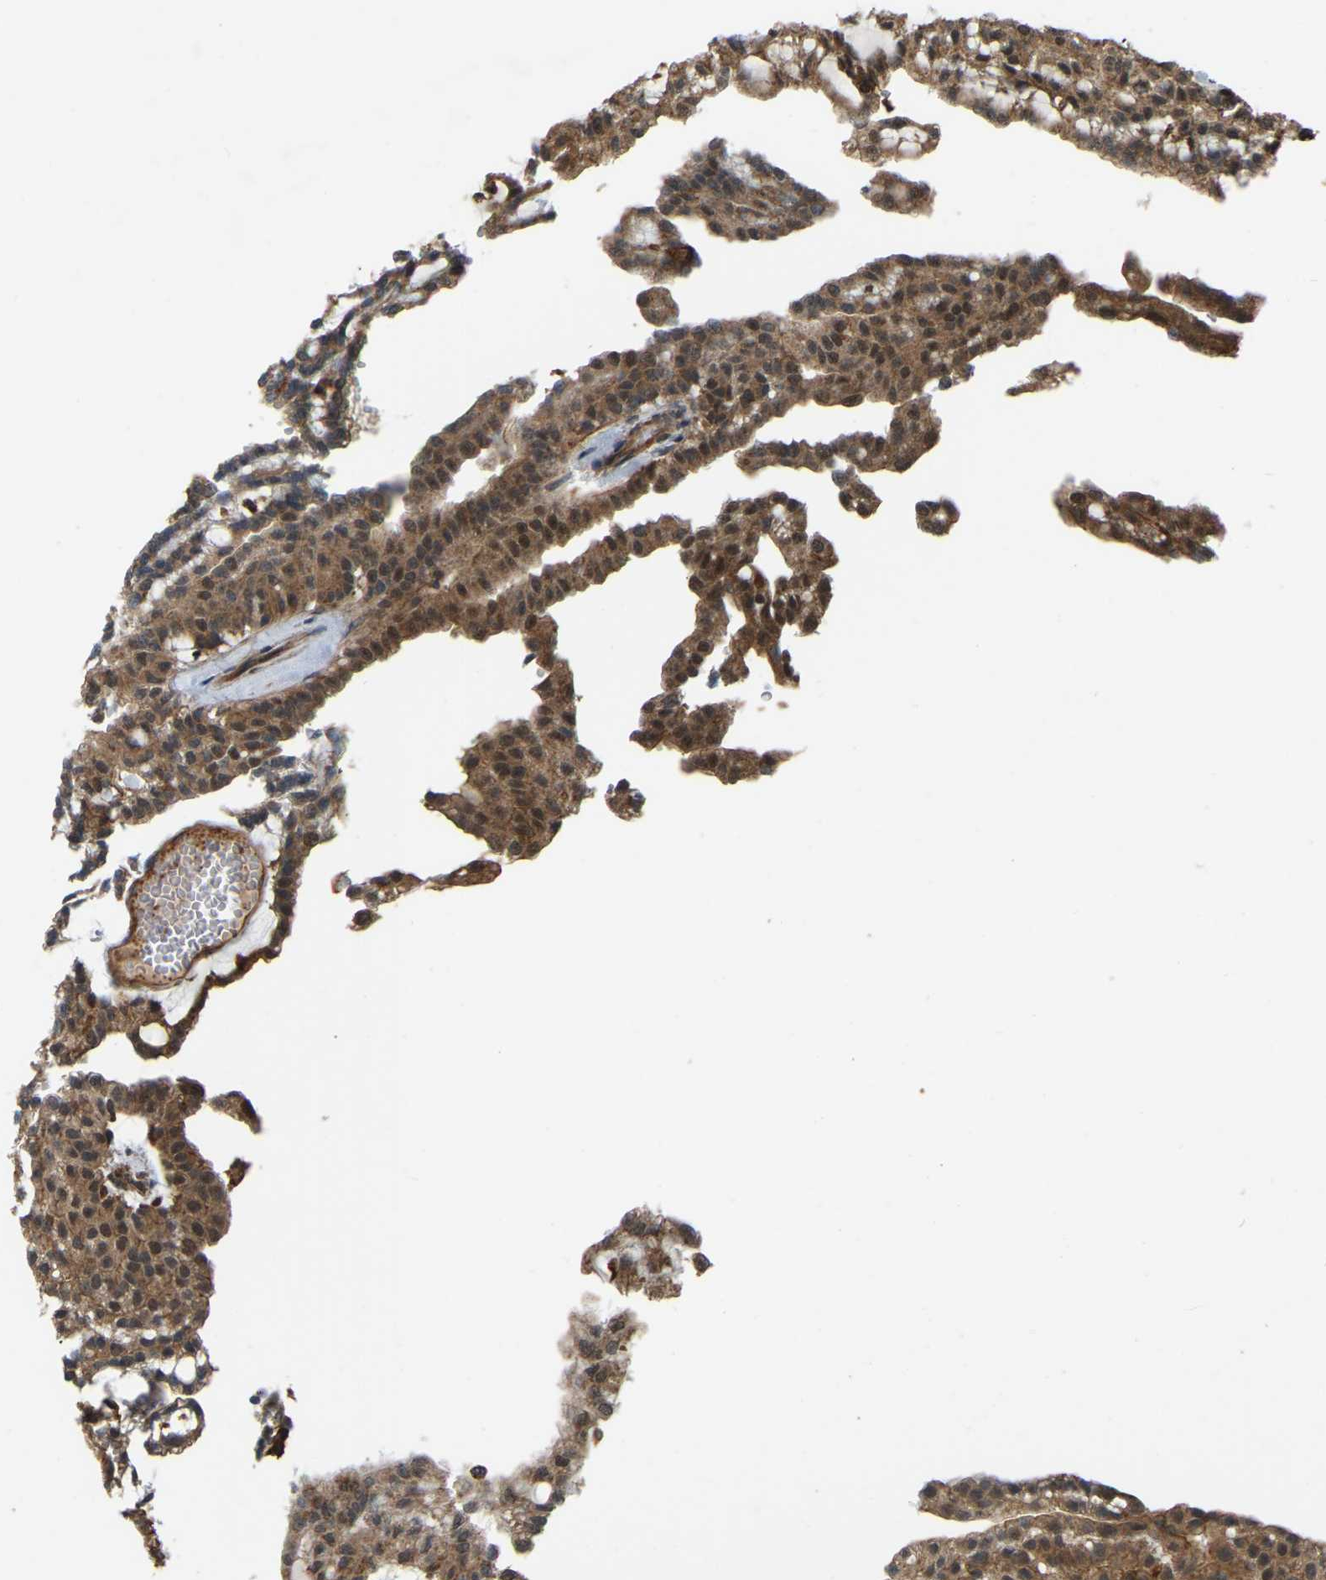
{"staining": {"intensity": "moderate", "quantity": ">75%", "location": "cytoplasmic/membranous,nuclear"}, "tissue": "renal cancer", "cell_type": "Tumor cells", "image_type": "cancer", "snomed": [{"axis": "morphology", "description": "Adenocarcinoma, NOS"}, {"axis": "topography", "description": "Kidney"}], "caption": "Immunohistochemical staining of adenocarcinoma (renal) displays medium levels of moderate cytoplasmic/membranous and nuclear positivity in about >75% of tumor cells. The protein is stained brown, and the nuclei are stained in blue (DAB (3,3'-diaminobenzidine) IHC with brightfield microscopy, high magnification).", "gene": "SAMD9L", "patient": {"sex": "male", "age": 63}}